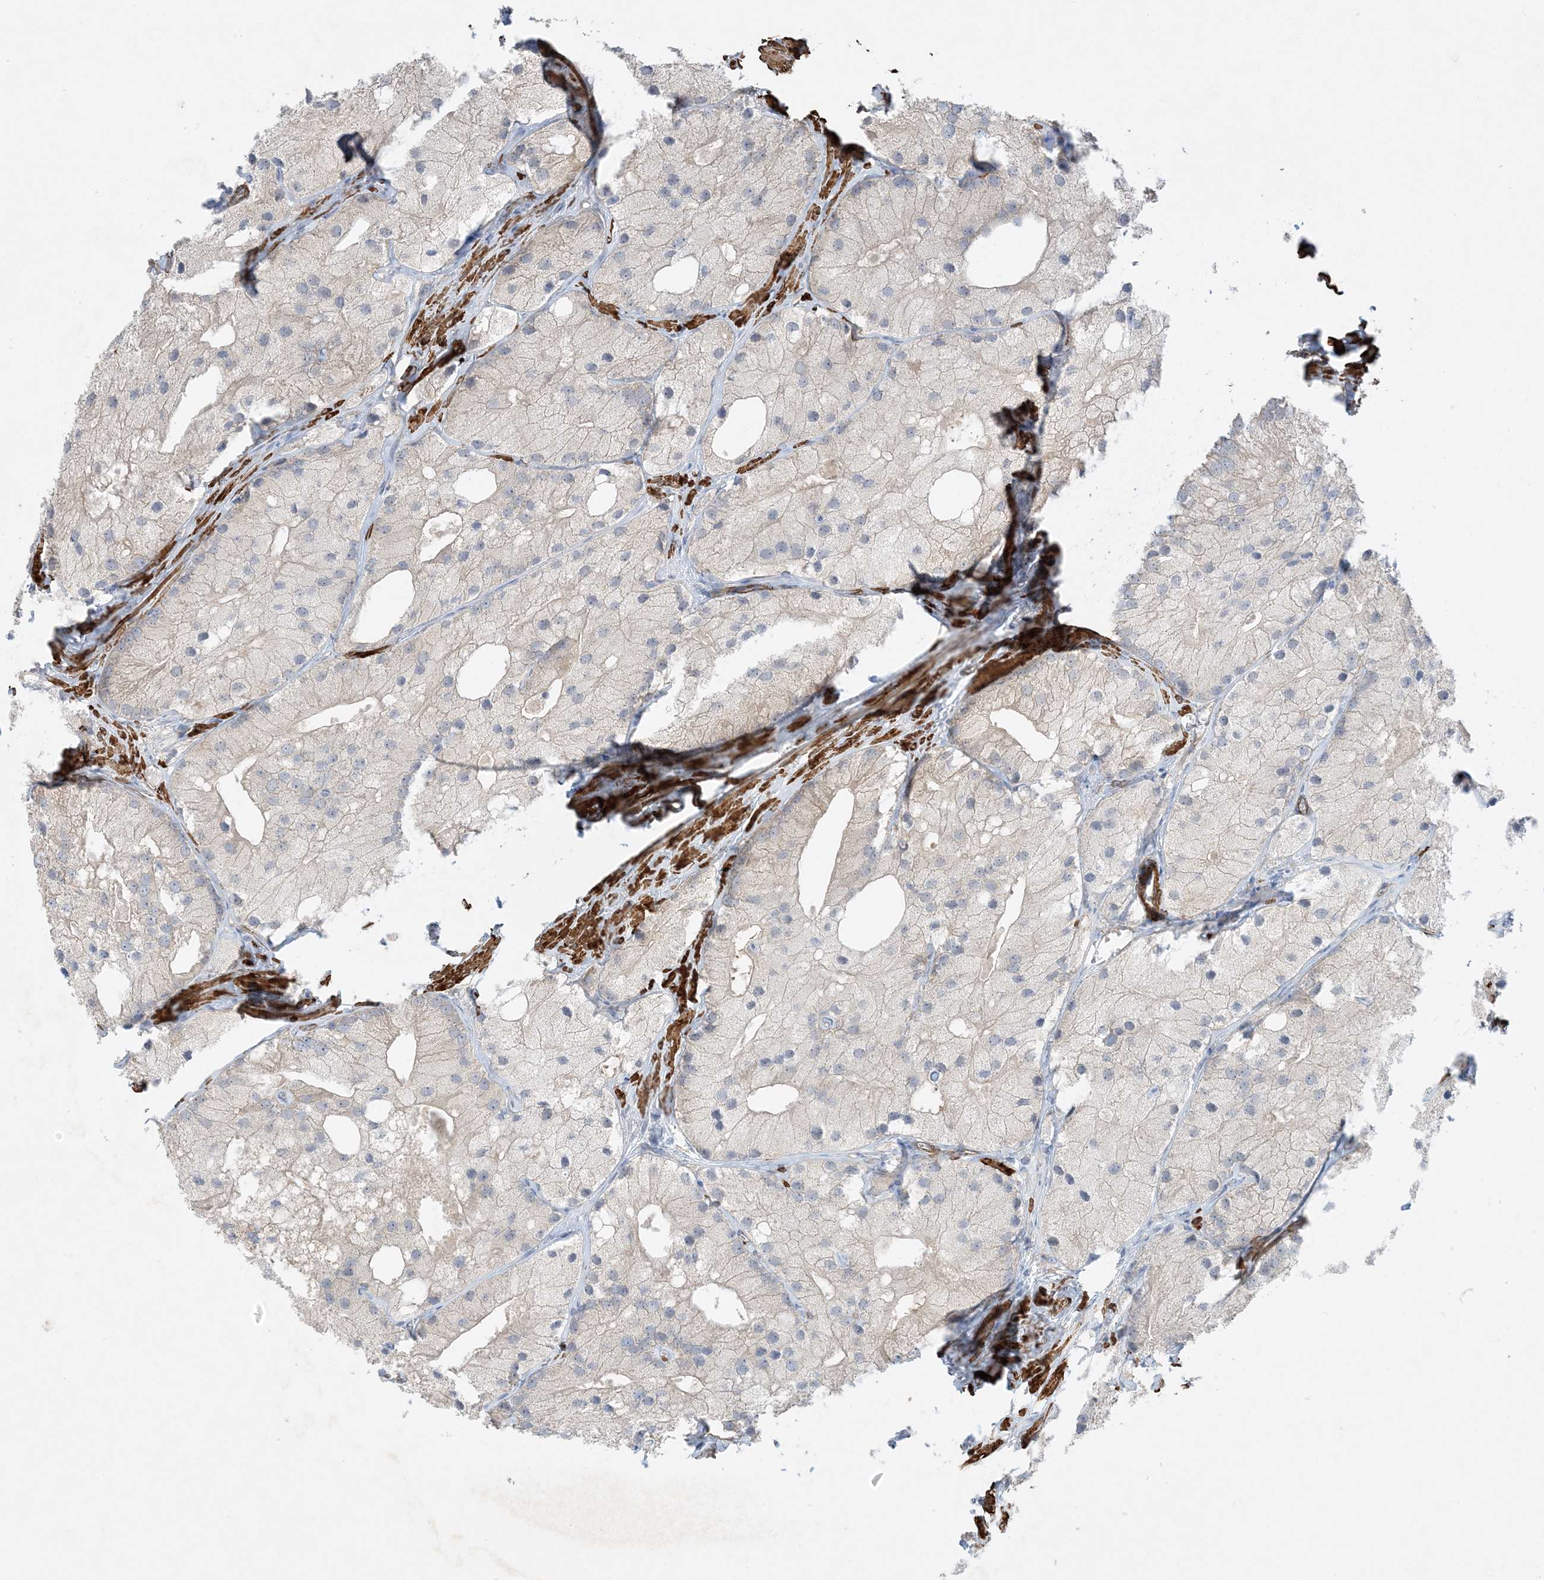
{"staining": {"intensity": "weak", "quantity": "<25%", "location": "cytoplasmic/membranous"}, "tissue": "prostate cancer", "cell_type": "Tumor cells", "image_type": "cancer", "snomed": [{"axis": "morphology", "description": "Adenocarcinoma, Low grade"}, {"axis": "topography", "description": "Prostate"}], "caption": "High power microscopy photomicrograph of an immunohistochemistry photomicrograph of prostate cancer (adenocarcinoma (low-grade)), revealing no significant staining in tumor cells. Nuclei are stained in blue.", "gene": "KIFBP", "patient": {"sex": "male", "age": 69}}